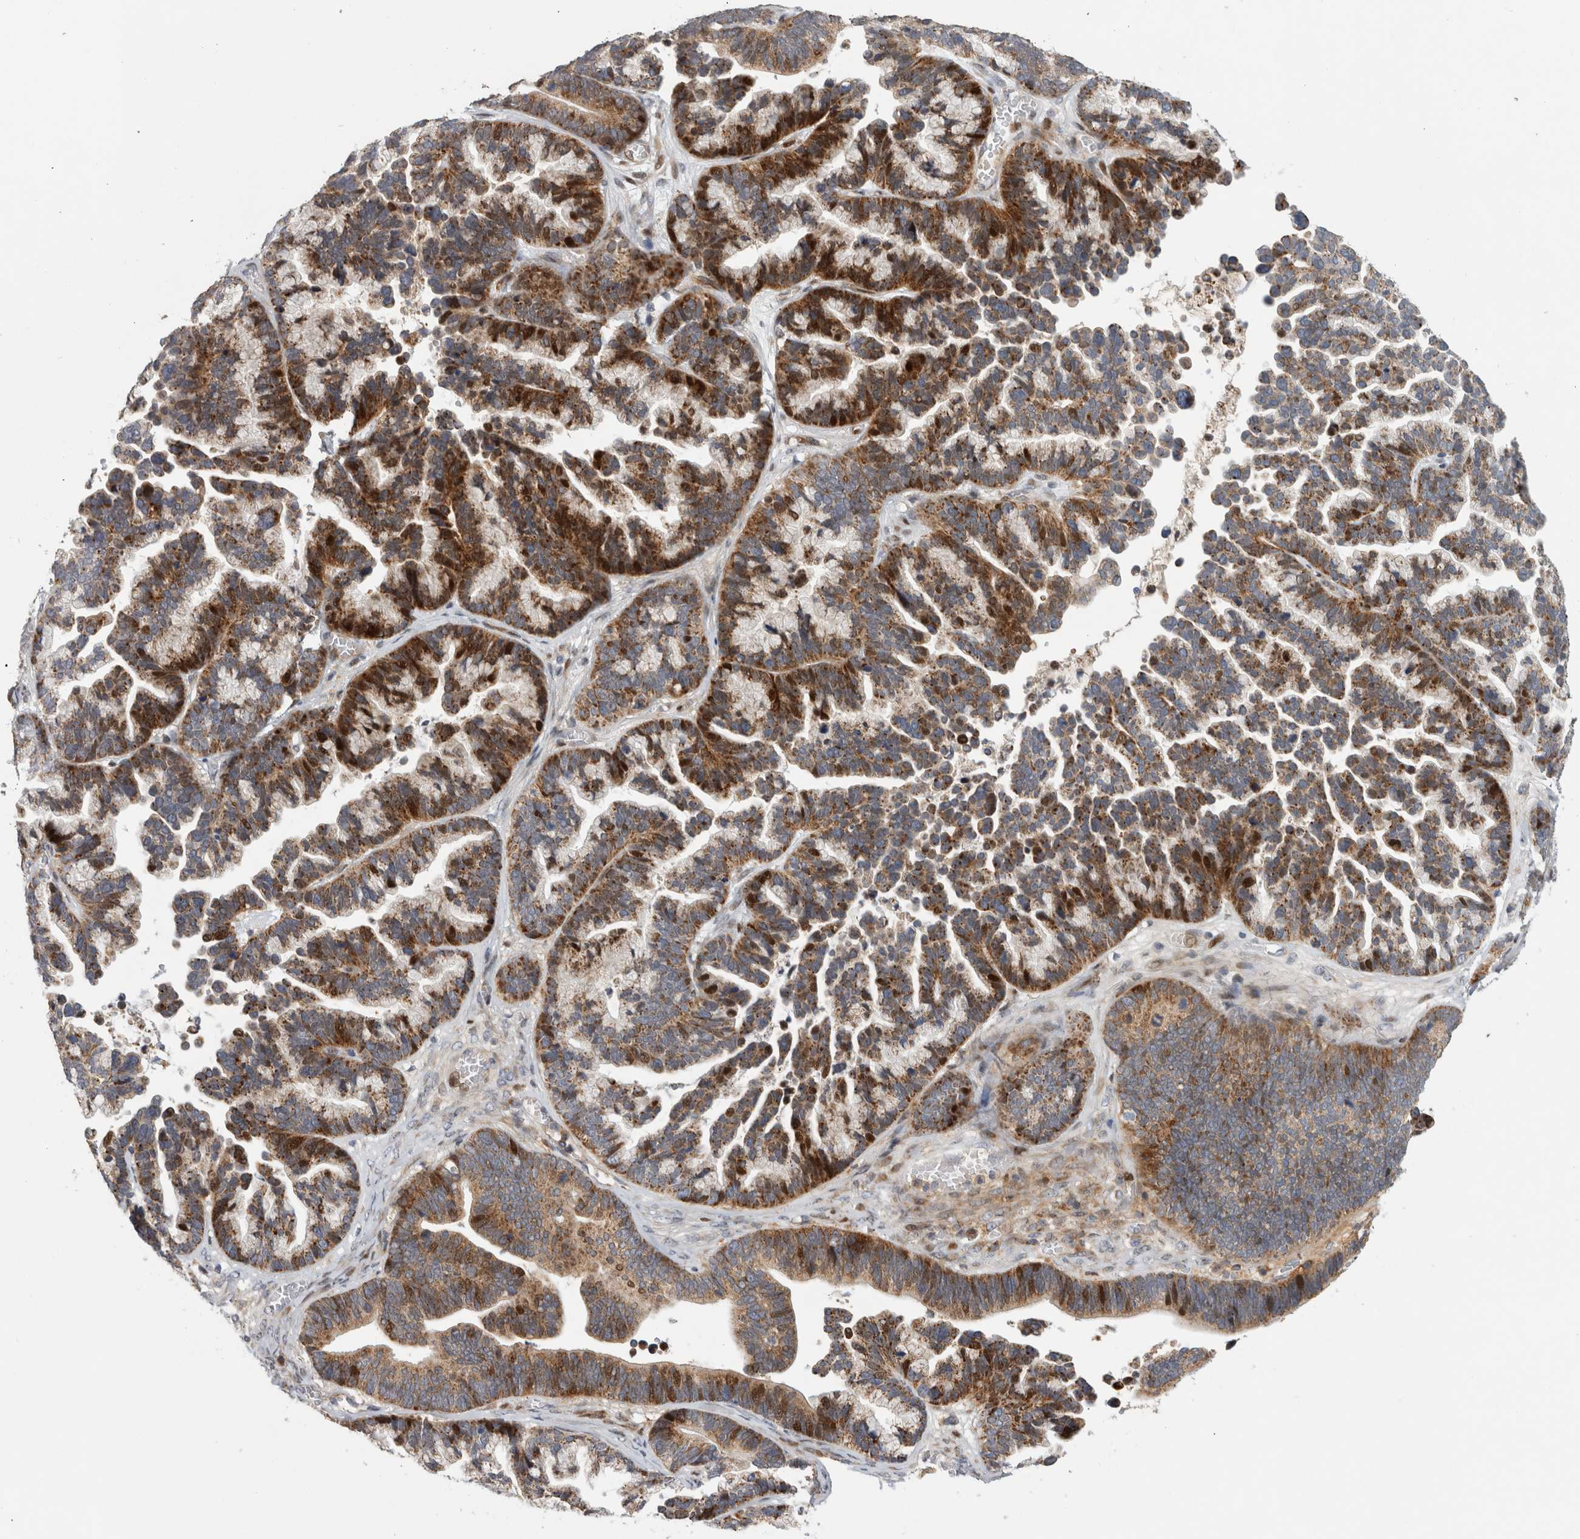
{"staining": {"intensity": "strong", "quantity": "25%-75%", "location": "cytoplasmic/membranous,nuclear"}, "tissue": "ovarian cancer", "cell_type": "Tumor cells", "image_type": "cancer", "snomed": [{"axis": "morphology", "description": "Cystadenocarcinoma, serous, NOS"}, {"axis": "topography", "description": "Ovary"}], "caption": "Tumor cells show strong cytoplasmic/membranous and nuclear staining in approximately 25%-75% of cells in ovarian serous cystadenocarcinoma.", "gene": "RBM48", "patient": {"sex": "female", "age": 56}}